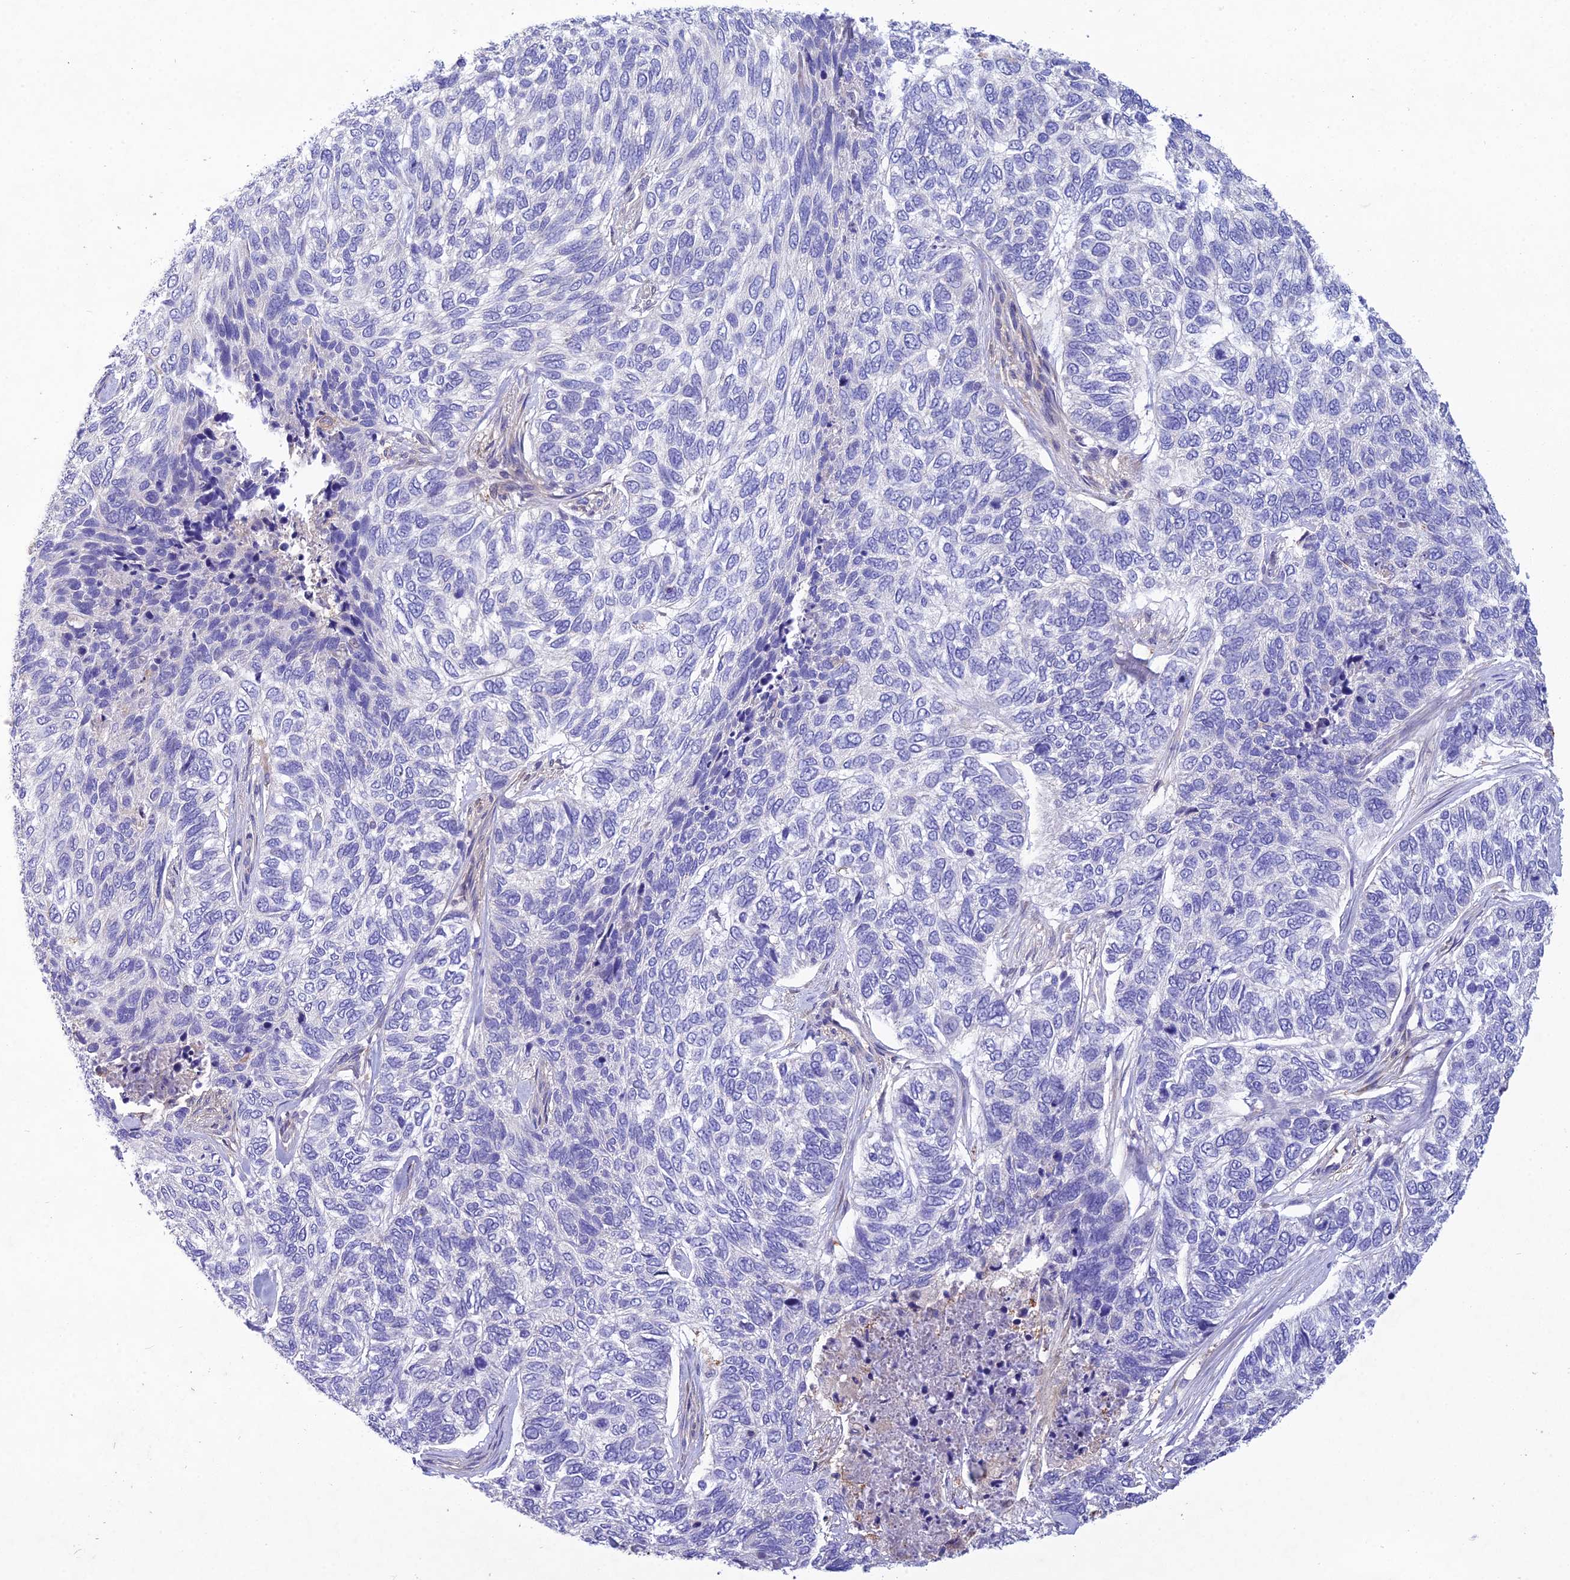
{"staining": {"intensity": "negative", "quantity": "none", "location": "none"}, "tissue": "skin cancer", "cell_type": "Tumor cells", "image_type": "cancer", "snomed": [{"axis": "morphology", "description": "Basal cell carcinoma"}, {"axis": "topography", "description": "Skin"}], "caption": "Immunohistochemical staining of human basal cell carcinoma (skin) reveals no significant positivity in tumor cells.", "gene": "SNX24", "patient": {"sex": "female", "age": 65}}